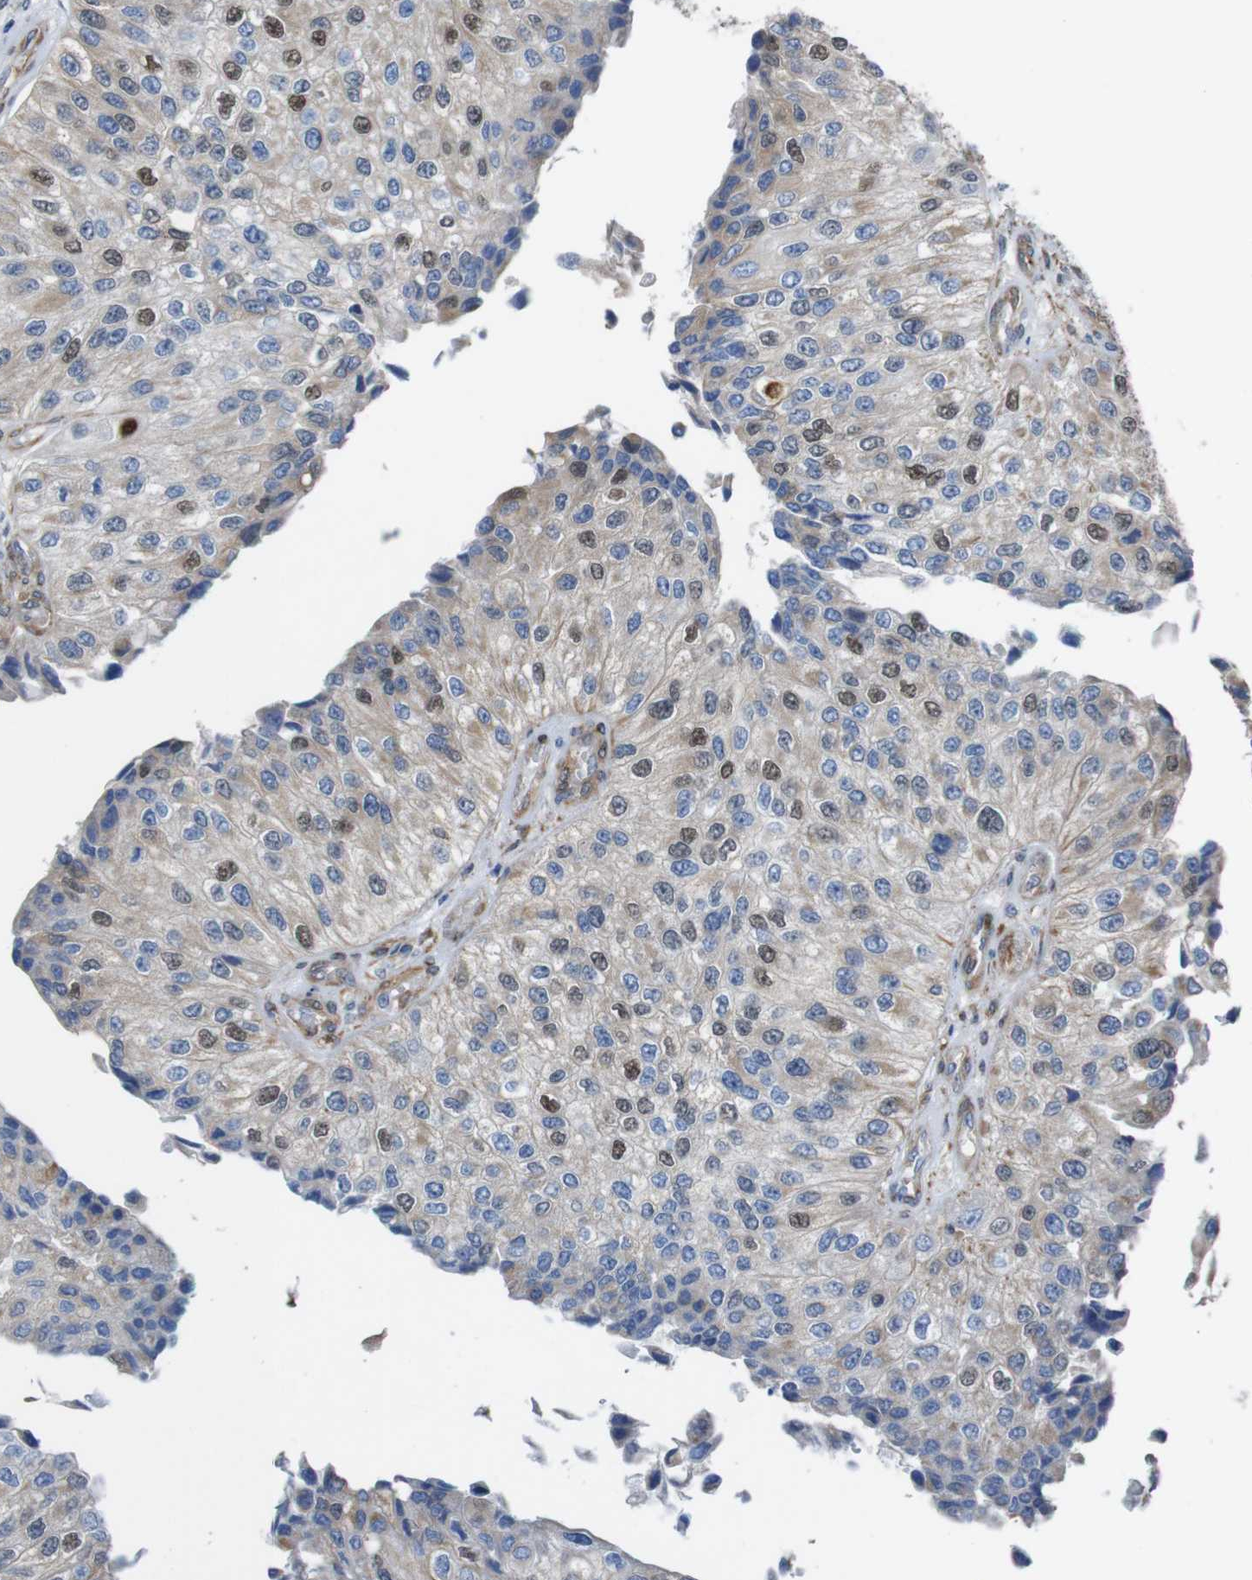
{"staining": {"intensity": "moderate", "quantity": "<25%", "location": "nuclear"}, "tissue": "urothelial cancer", "cell_type": "Tumor cells", "image_type": "cancer", "snomed": [{"axis": "morphology", "description": "Urothelial carcinoma, High grade"}, {"axis": "topography", "description": "Kidney"}, {"axis": "topography", "description": "Urinary bladder"}], "caption": "Immunohistochemistry (DAB (3,3'-diaminobenzidine)) staining of human high-grade urothelial carcinoma displays moderate nuclear protein positivity in approximately <25% of tumor cells.", "gene": "PTGER4", "patient": {"sex": "male", "age": 77}}